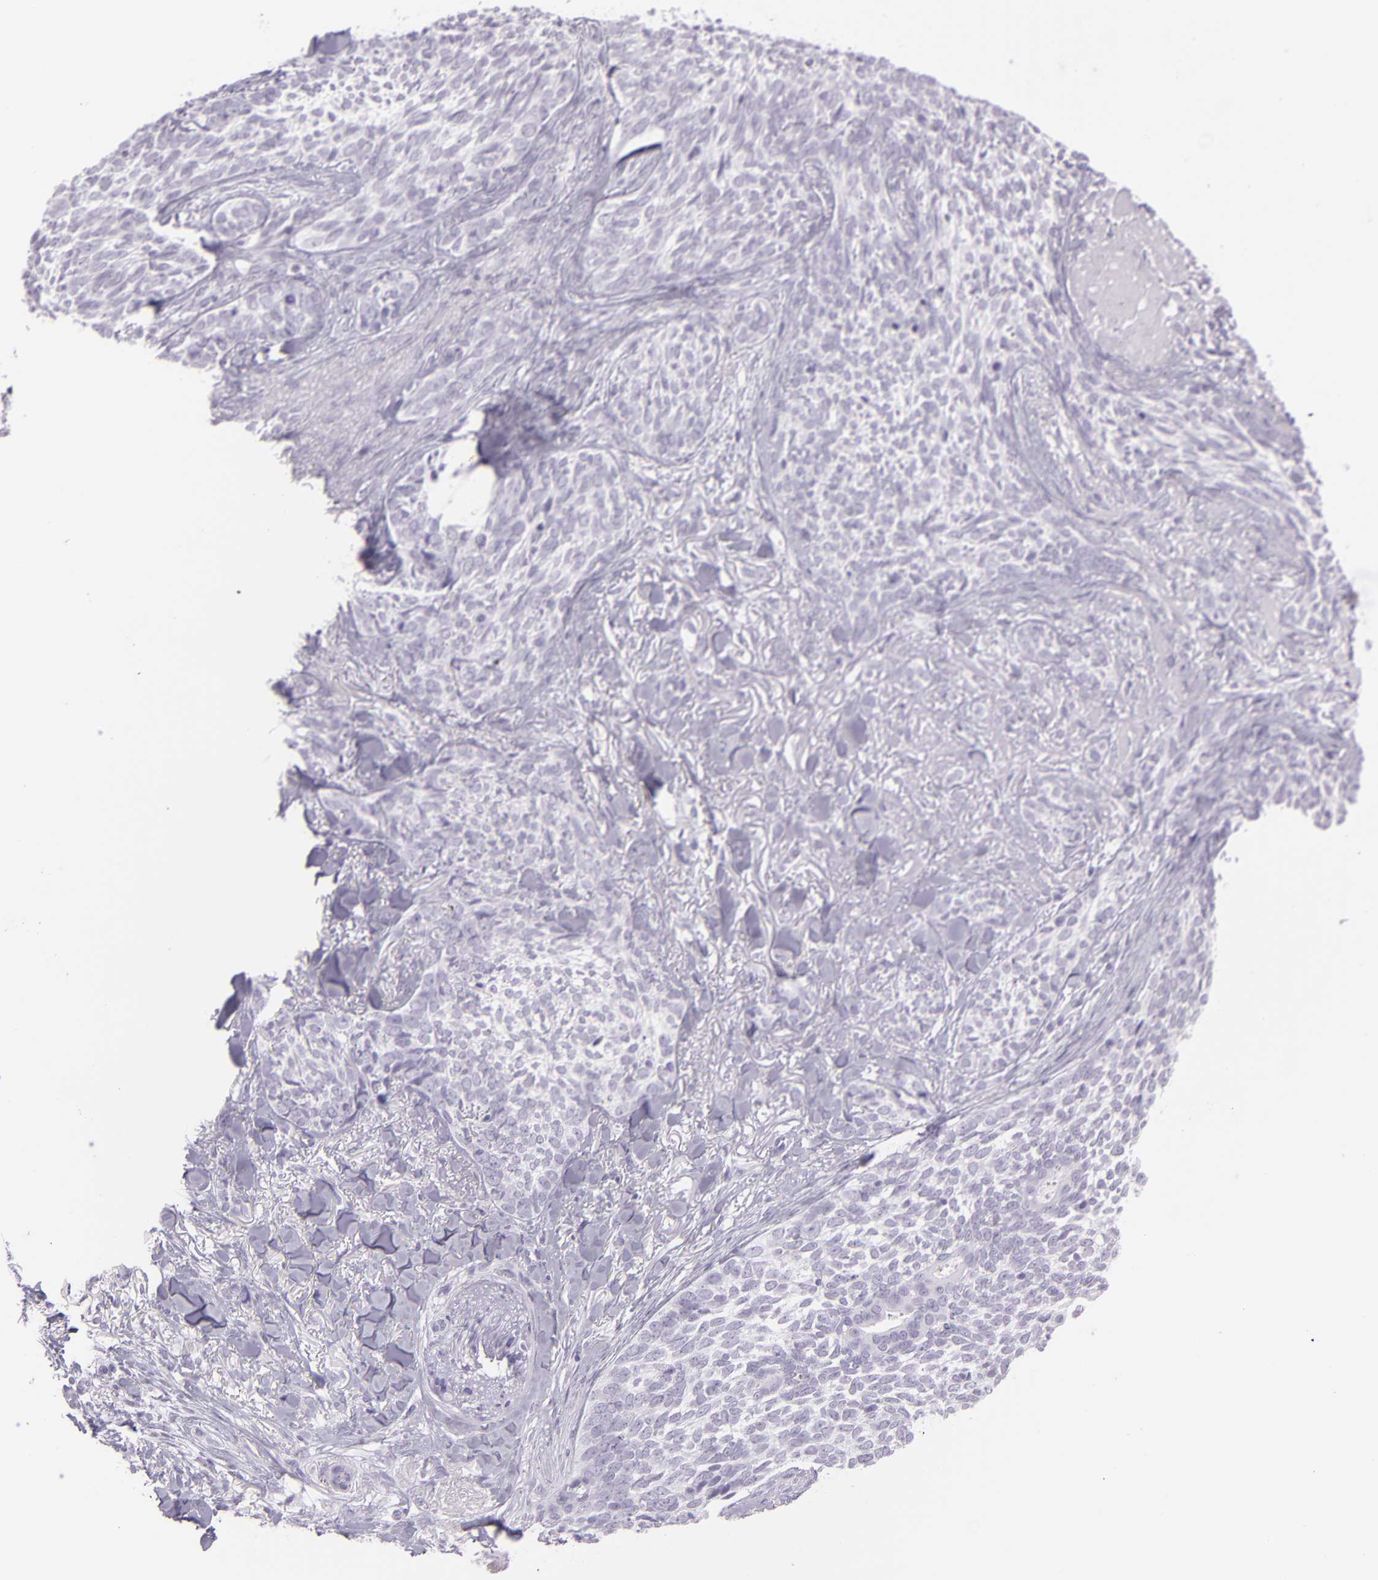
{"staining": {"intensity": "negative", "quantity": "none", "location": "none"}, "tissue": "skin cancer", "cell_type": "Tumor cells", "image_type": "cancer", "snomed": [{"axis": "morphology", "description": "Basal cell carcinoma"}, {"axis": "topography", "description": "Skin"}], "caption": "Skin cancer (basal cell carcinoma) stained for a protein using immunohistochemistry displays no staining tumor cells.", "gene": "MUC6", "patient": {"sex": "female", "age": 81}}